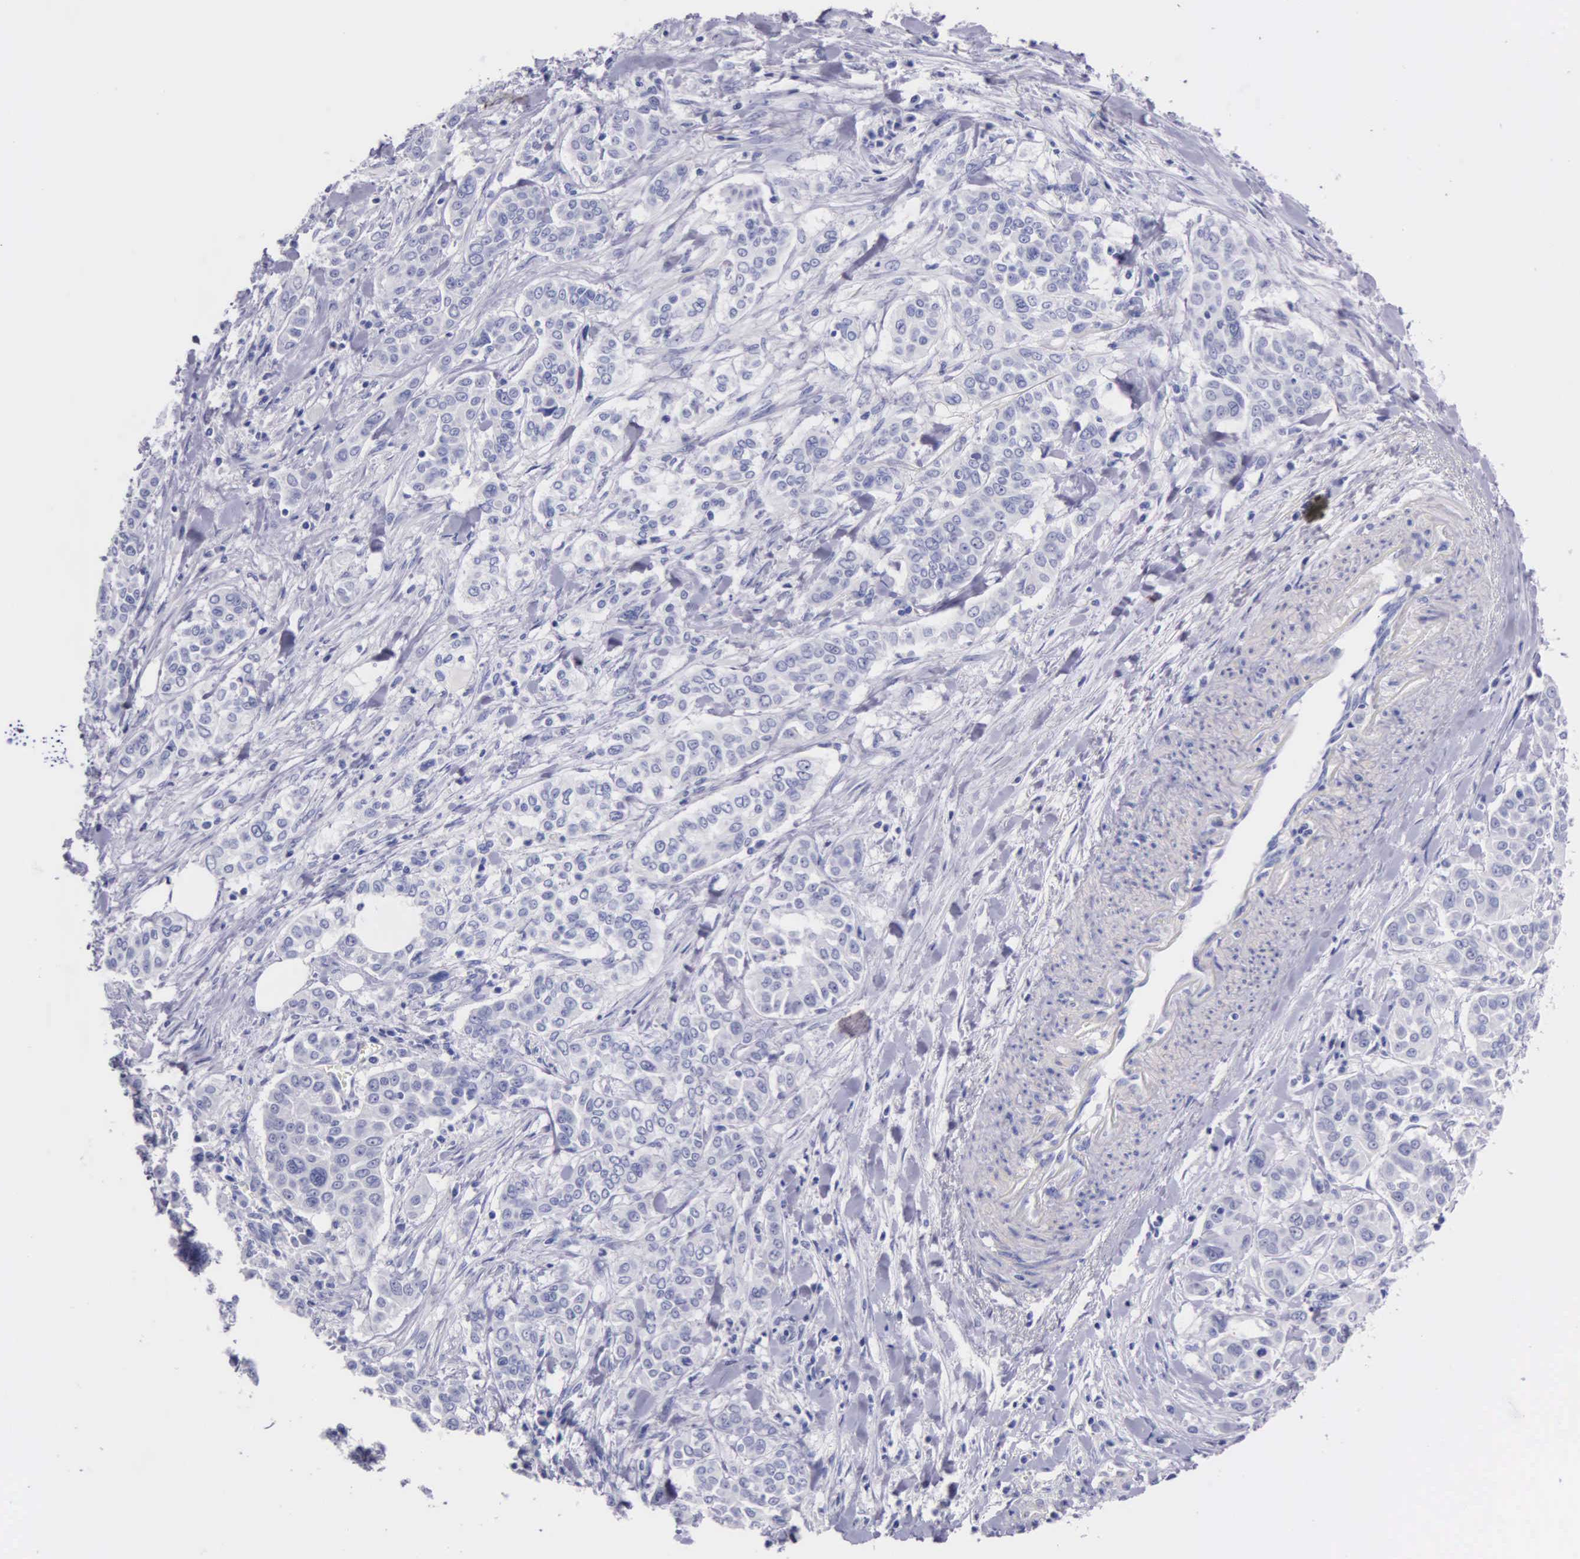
{"staining": {"intensity": "negative", "quantity": "none", "location": "none"}, "tissue": "pancreatic cancer", "cell_type": "Tumor cells", "image_type": "cancer", "snomed": [{"axis": "morphology", "description": "Adenocarcinoma, NOS"}, {"axis": "topography", "description": "Pancreas"}], "caption": "Immunohistochemistry (IHC) histopathology image of pancreatic adenocarcinoma stained for a protein (brown), which exhibits no staining in tumor cells.", "gene": "GSTT2", "patient": {"sex": "female", "age": 52}}